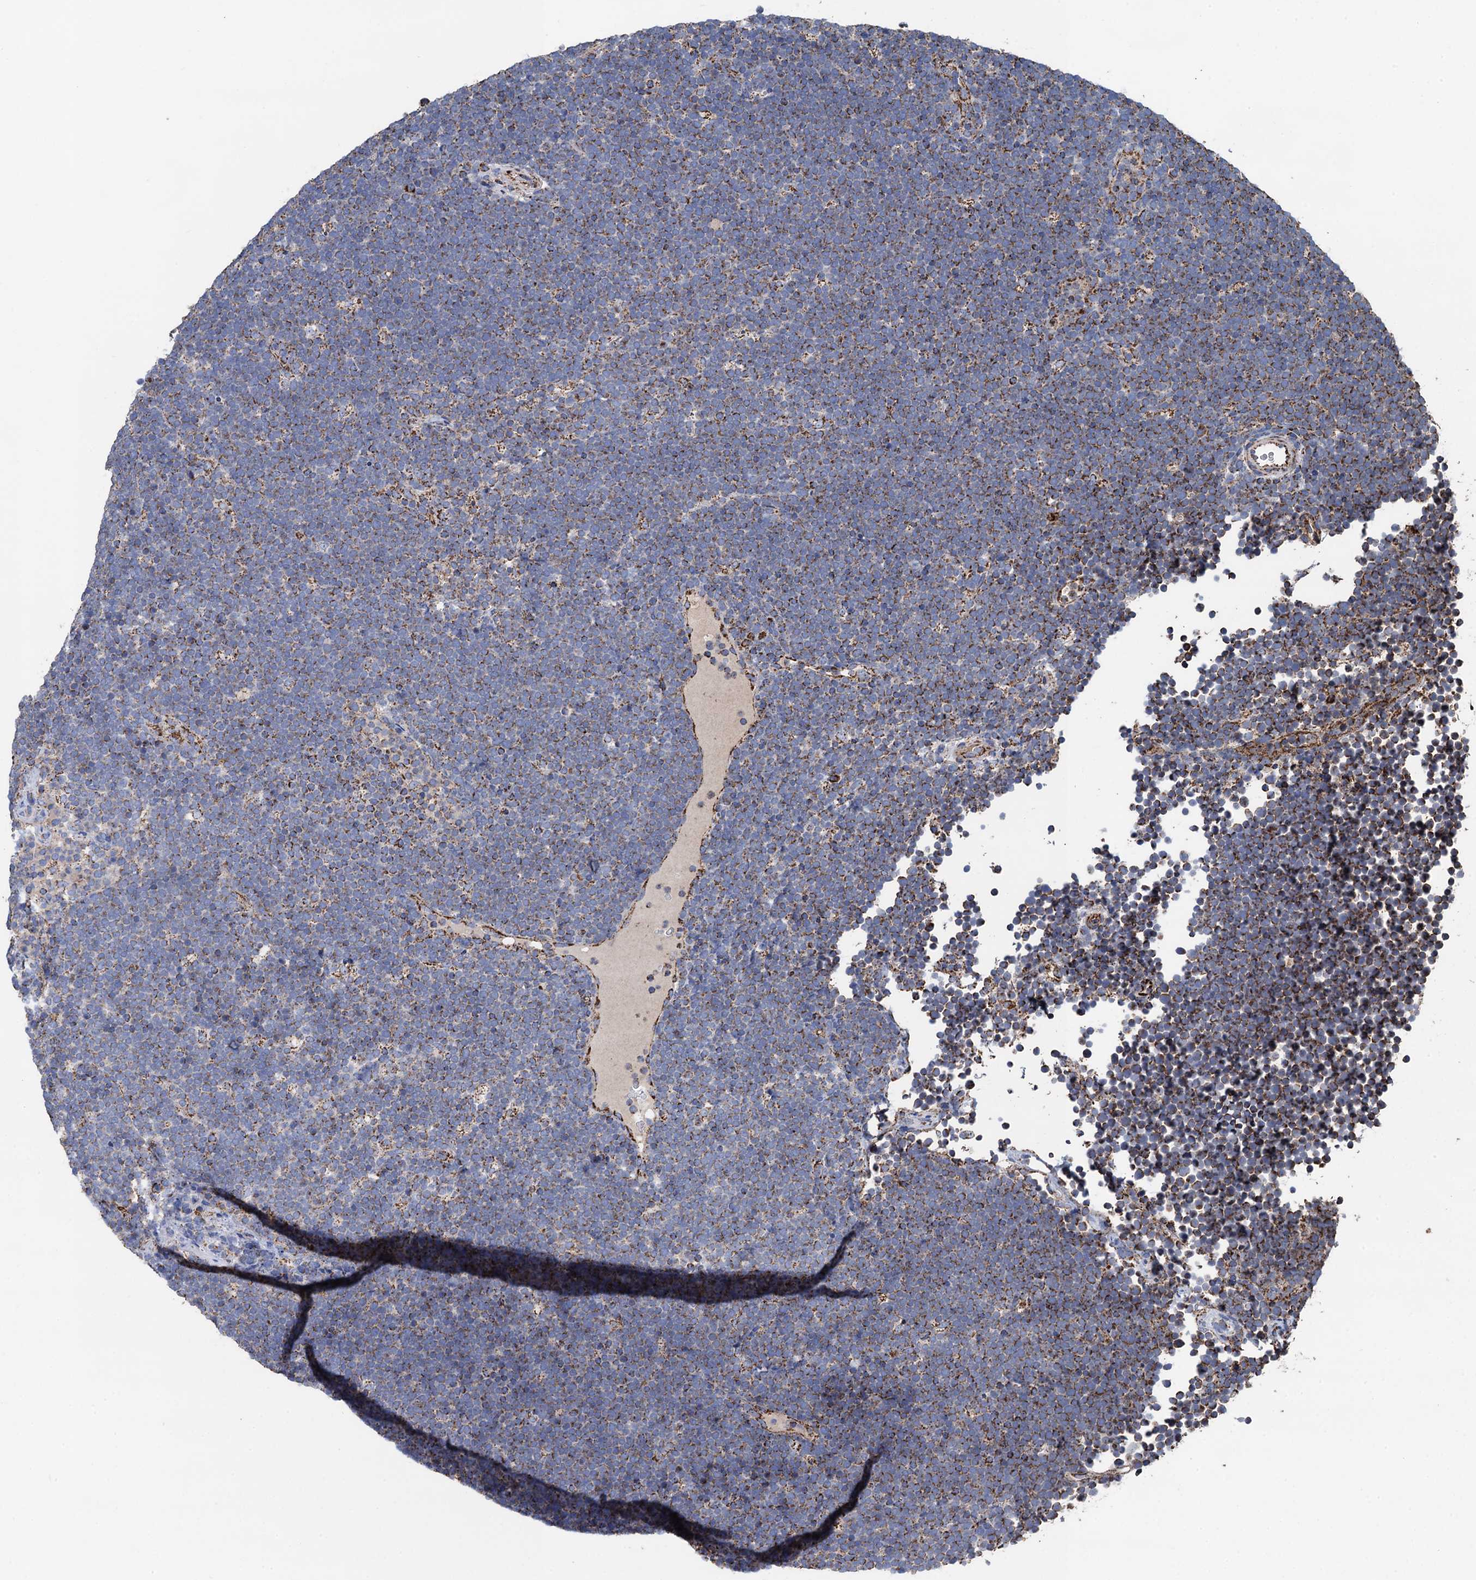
{"staining": {"intensity": "moderate", "quantity": "25%-75%", "location": "cytoplasmic/membranous"}, "tissue": "lymphoma", "cell_type": "Tumor cells", "image_type": "cancer", "snomed": [{"axis": "morphology", "description": "Malignant lymphoma, non-Hodgkin's type, High grade"}, {"axis": "topography", "description": "Lymph node"}], "caption": "DAB (3,3'-diaminobenzidine) immunohistochemical staining of human lymphoma reveals moderate cytoplasmic/membranous protein staining in approximately 25%-75% of tumor cells.", "gene": "DGLUCY", "patient": {"sex": "male", "age": 13}}